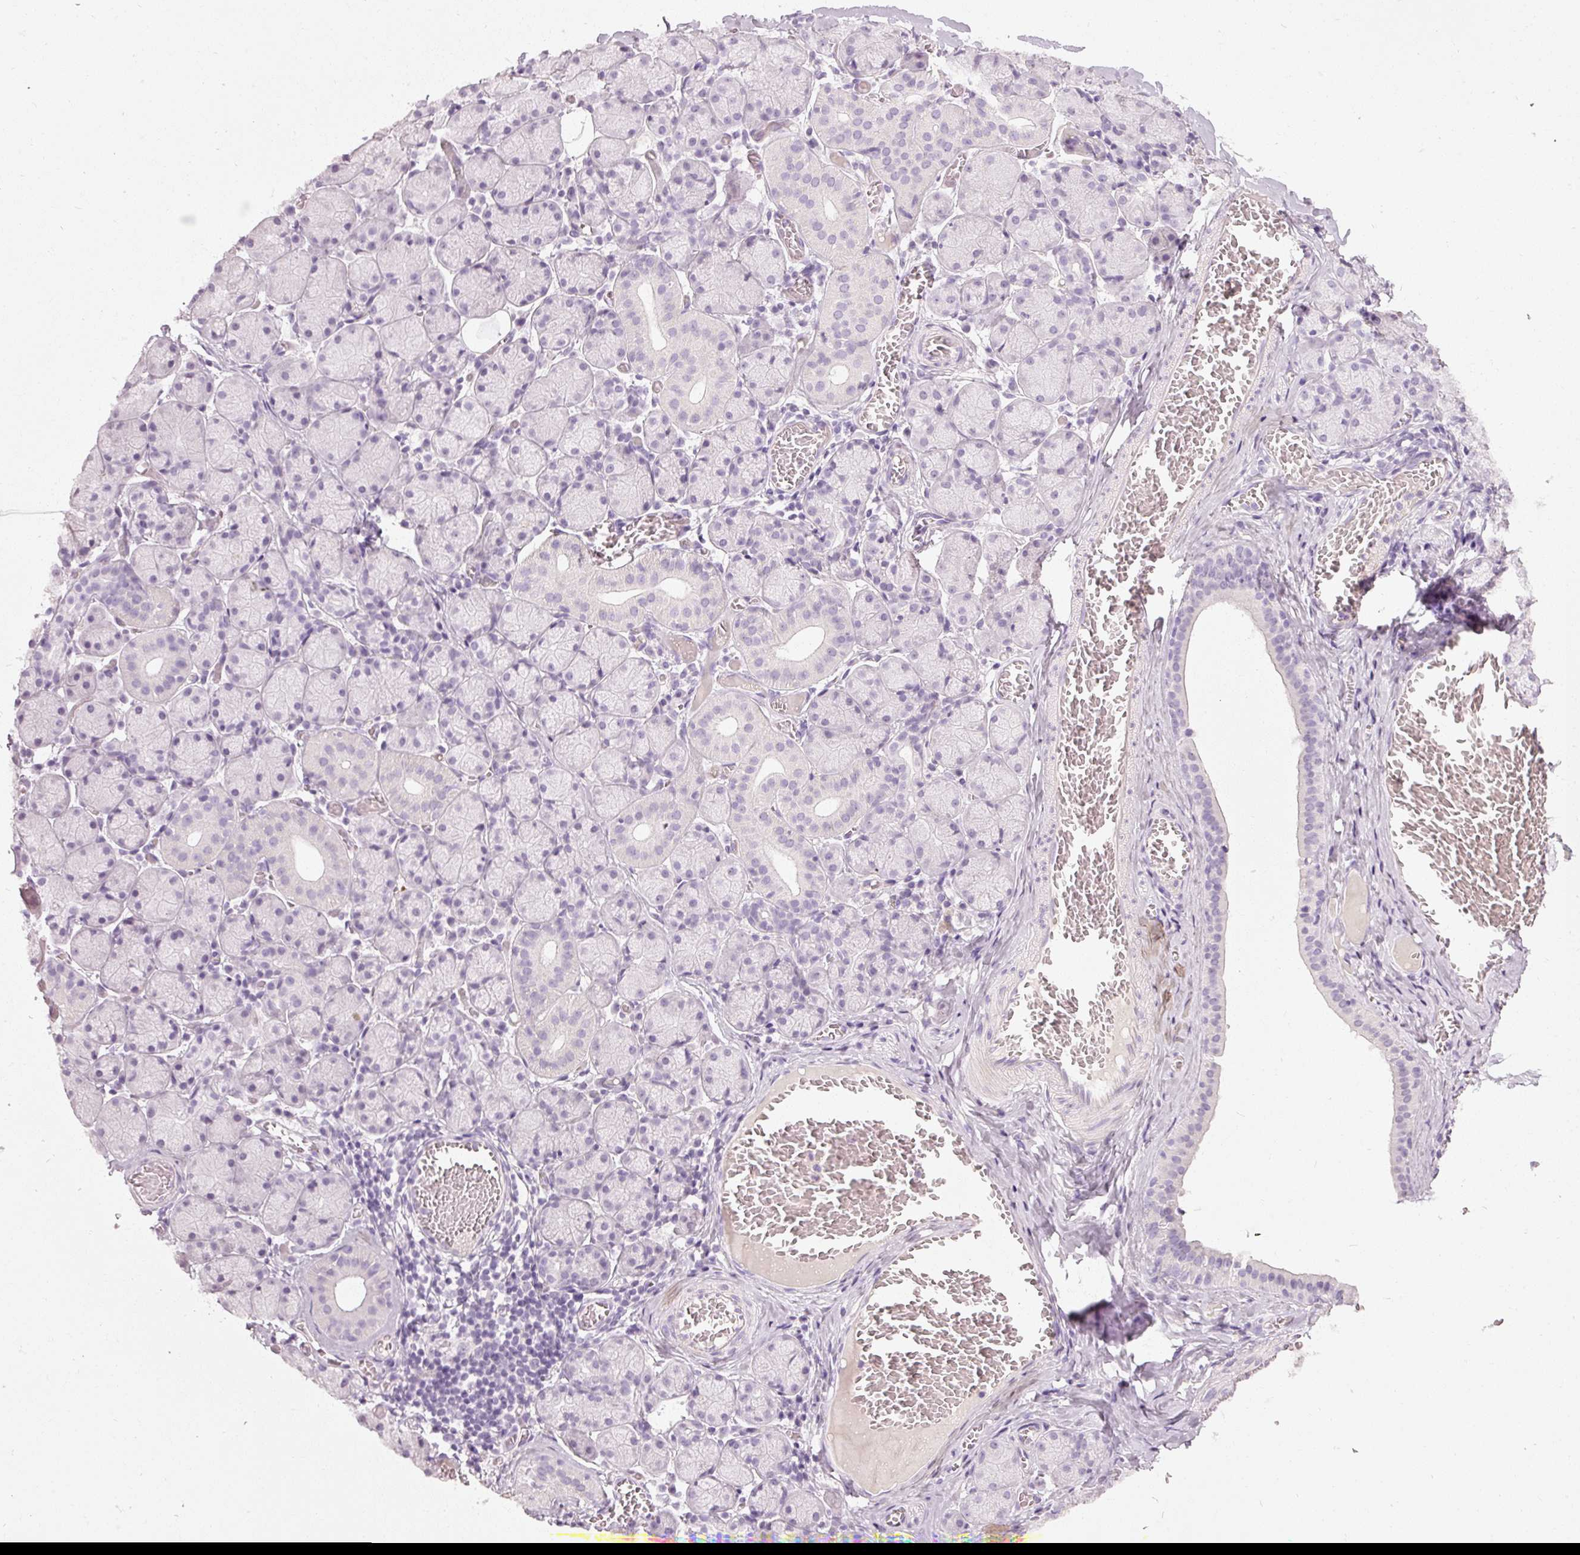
{"staining": {"intensity": "negative", "quantity": "none", "location": "none"}, "tissue": "salivary gland", "cell_type": "Glandular cells", "image_type": "normal", "snomed": [{"axis": "morphology", "description": "Normal tissue, NOS"}, {"axis": "topography", "description": "Salivary gland"}], "caption": "High magnification brightfield microscopy of unremarkable salivary gland stained with DAB (3,3'-diaminobenzidine) (brown) and counterstained with hematoxylin (blue): glandular cells show no significant staining.", "gene": "MUC5AC", "patient": {"sex": "female", "age": 24}}